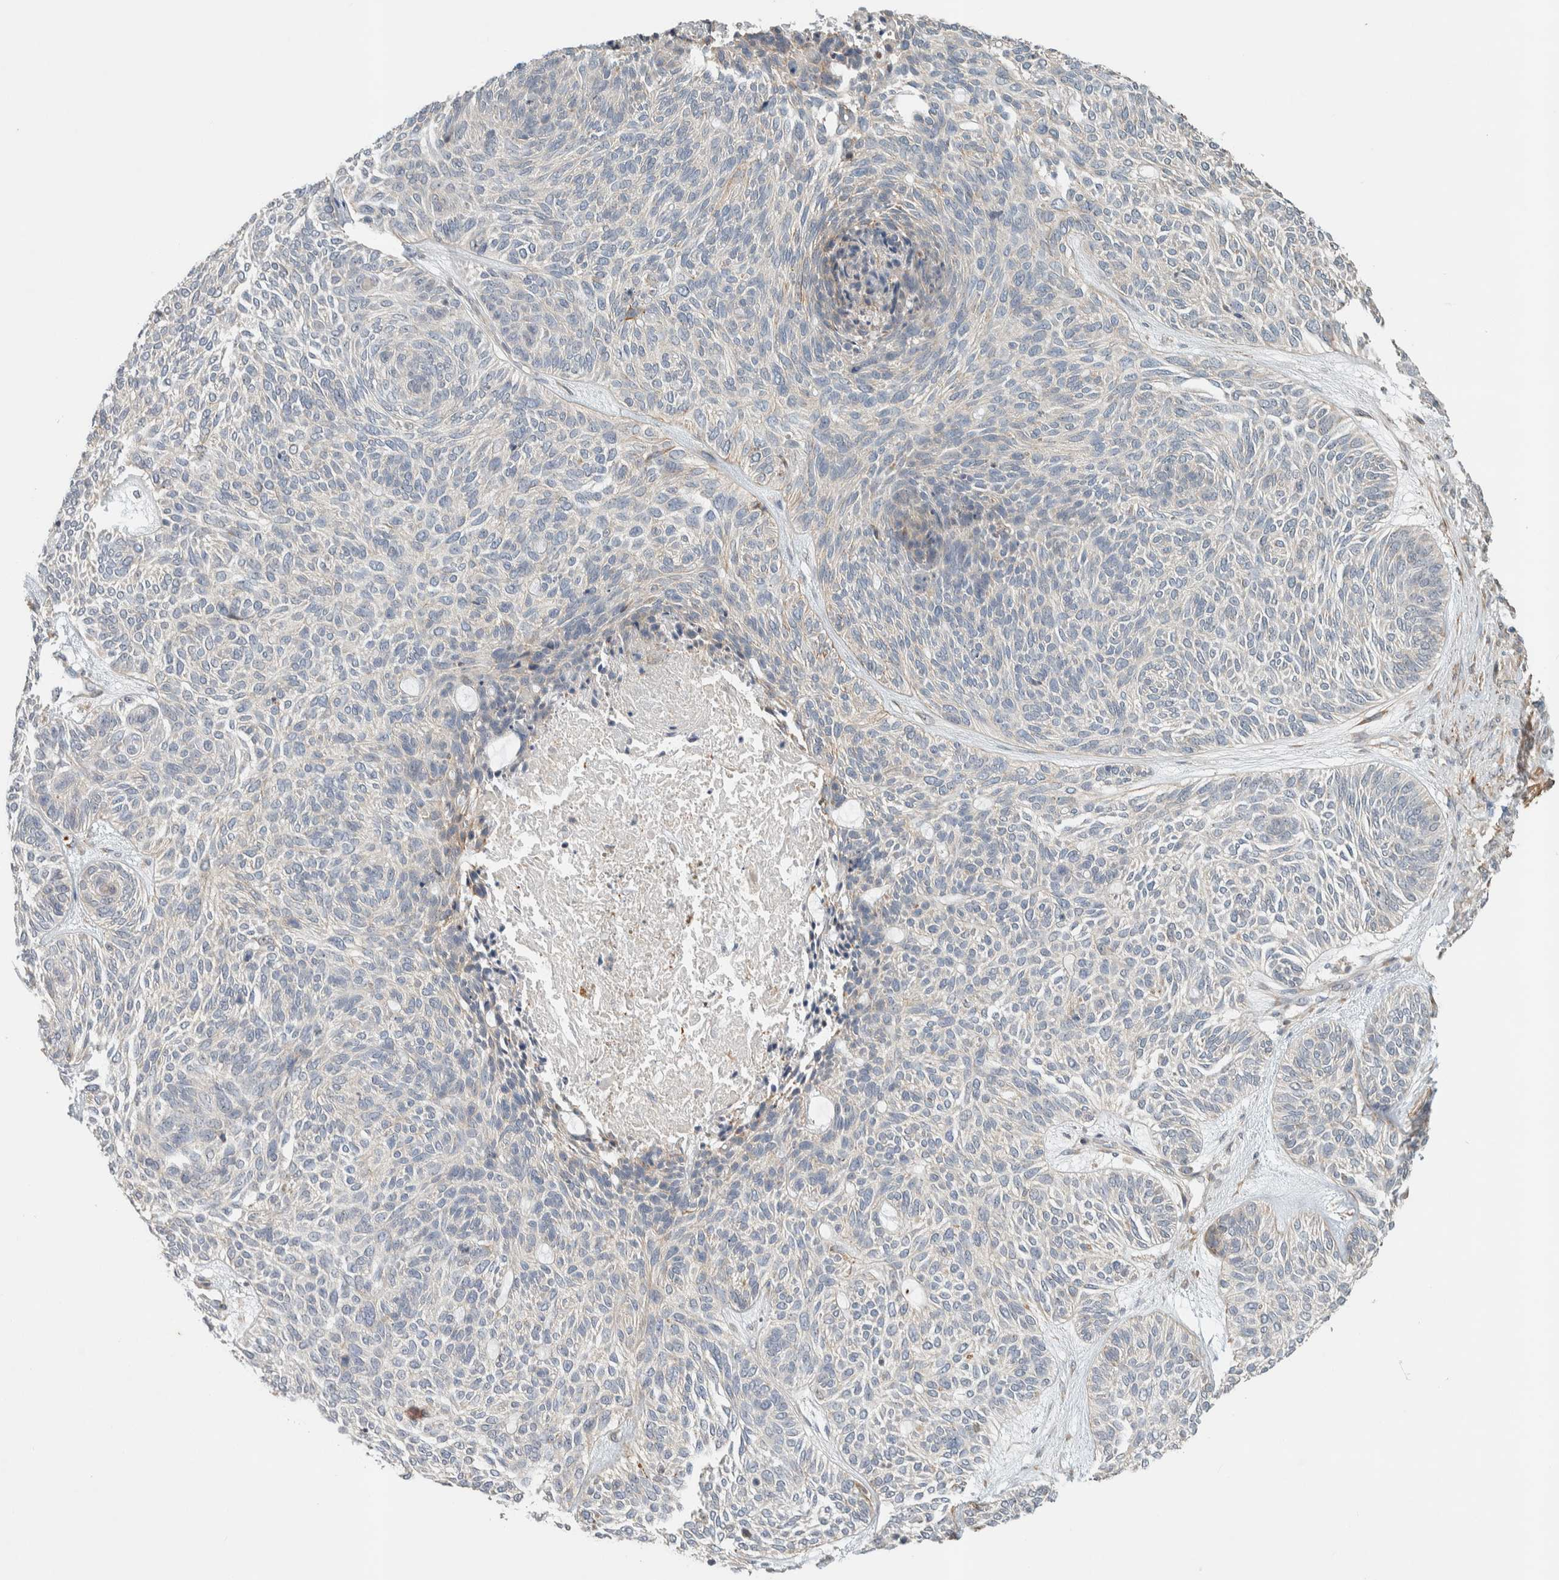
{"staining": {"intensity": "moderate", "quantity": "<25%", "location": "cytoplasmic/membranous"}, "tissue": "skin cancer", "cell_type": "Tumor cells", "image_type": "cancer", "snomed": [{"axis": "morphology", "description": "Basal cell carcinoma"}, {"axis": "topography", "description": "Skin"}], "caption": "Protein expression analysis of basal cell carcinoma (skin) exhibits moderate cytoplasmic/membranous staining in approximately <25% of tumor cells.", "gene": "KLHL40", "patient": {"sex": "male", "age": 55}}